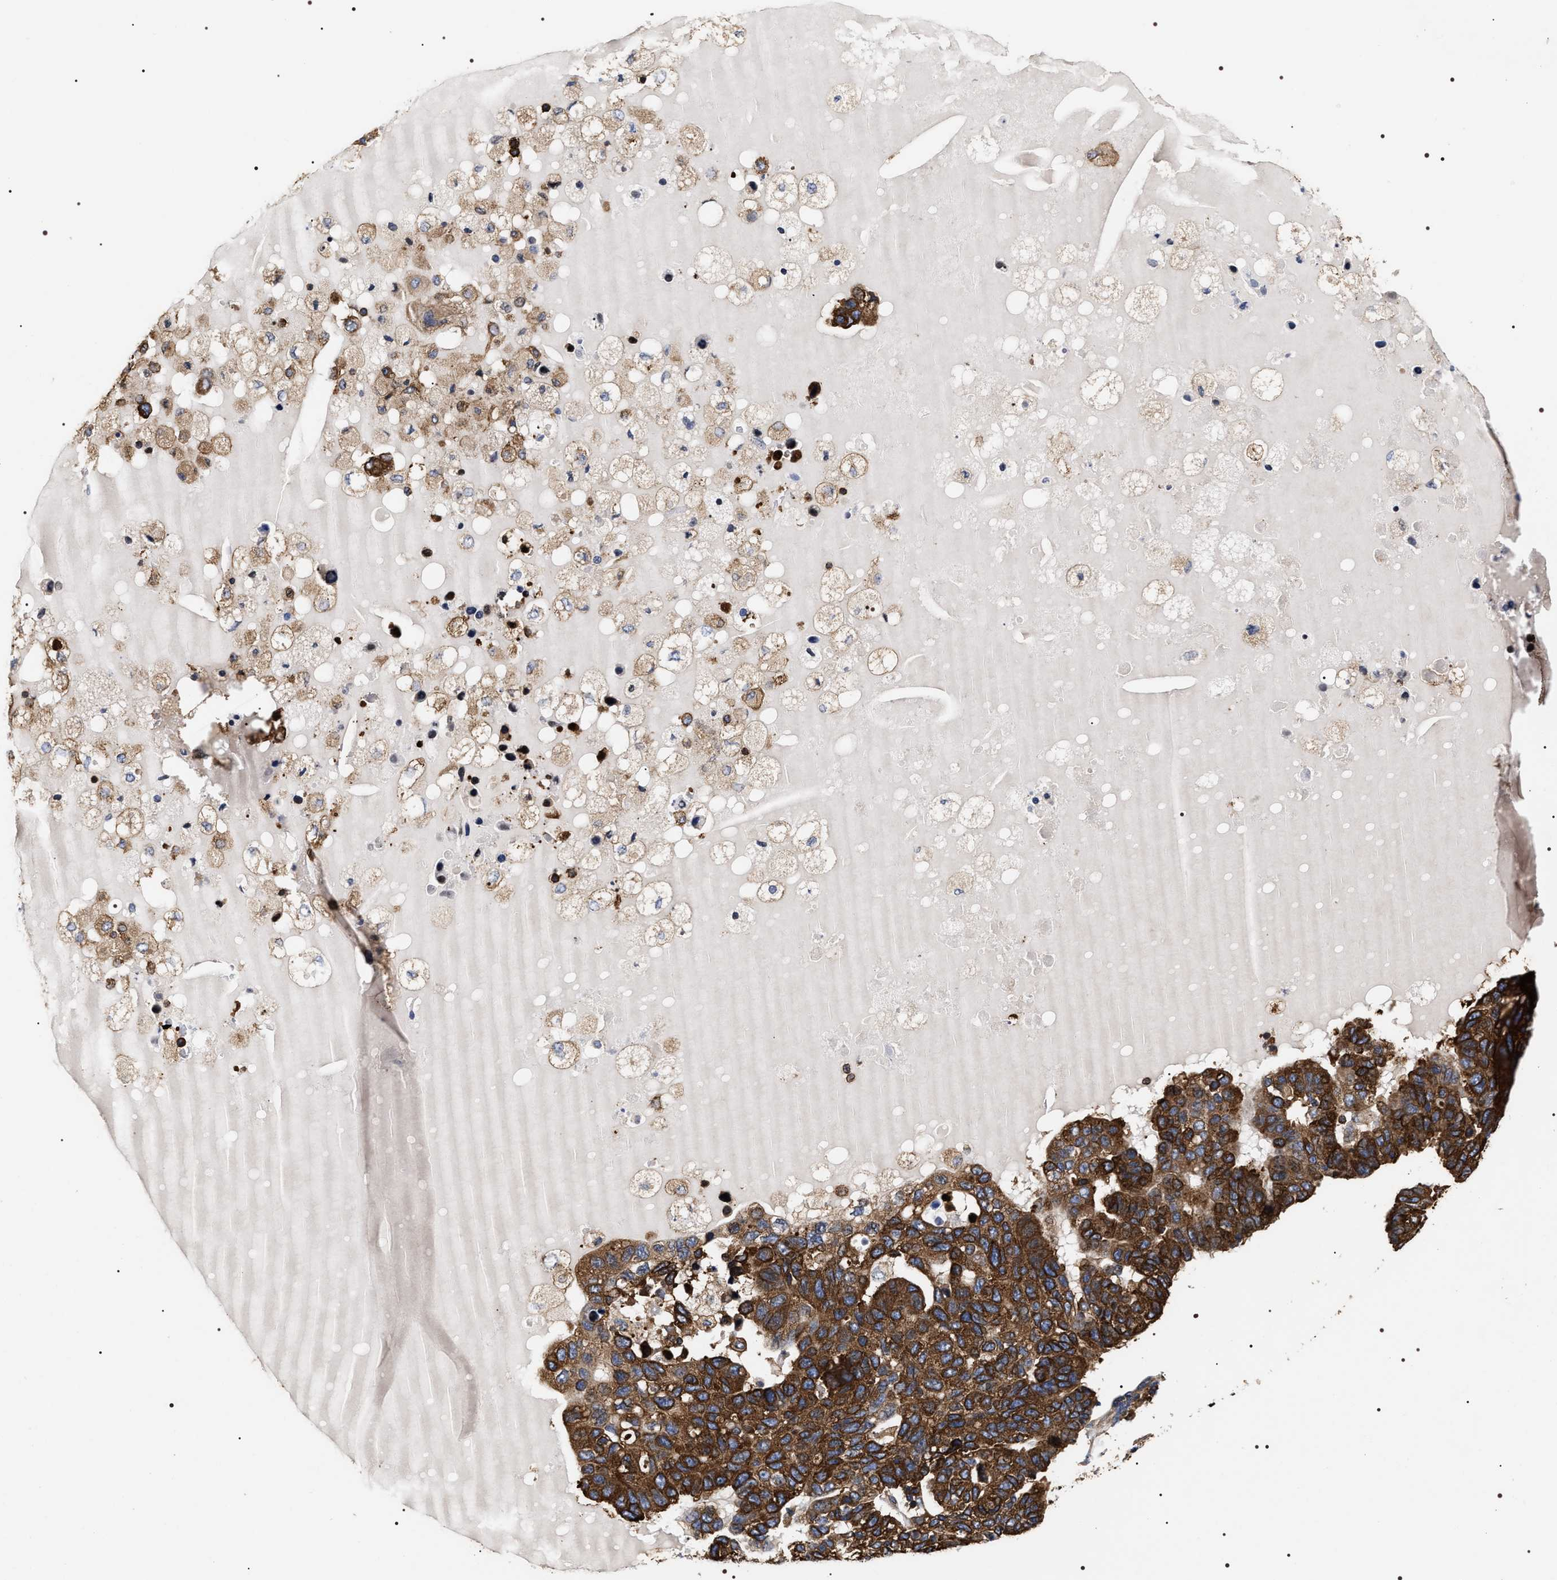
{"staining": {"intensity": "strong", "quantity": ">75%", "location": "cytoplasmic/membranous"}, "tissue": "pancreatic cancer", "cell_type": "Tumor cells", "image_type": "cancer", "snomed": [{"axis": "morphology", "description": "Adenocarcinoma, NOS"}, {"axis": "topography", "description": "Pancreas"}], "caption": "Pancreatic adenocarcinoma stained with DAB (3,3'-diaminobenzidine) immunohistochemistry (IHC) exhibits high levels of strong cytoplasmic/membranous staining in about >75% of tumor cells.", "gene": "SERBP1", "patient": {"sex": "female", "age": 61}}